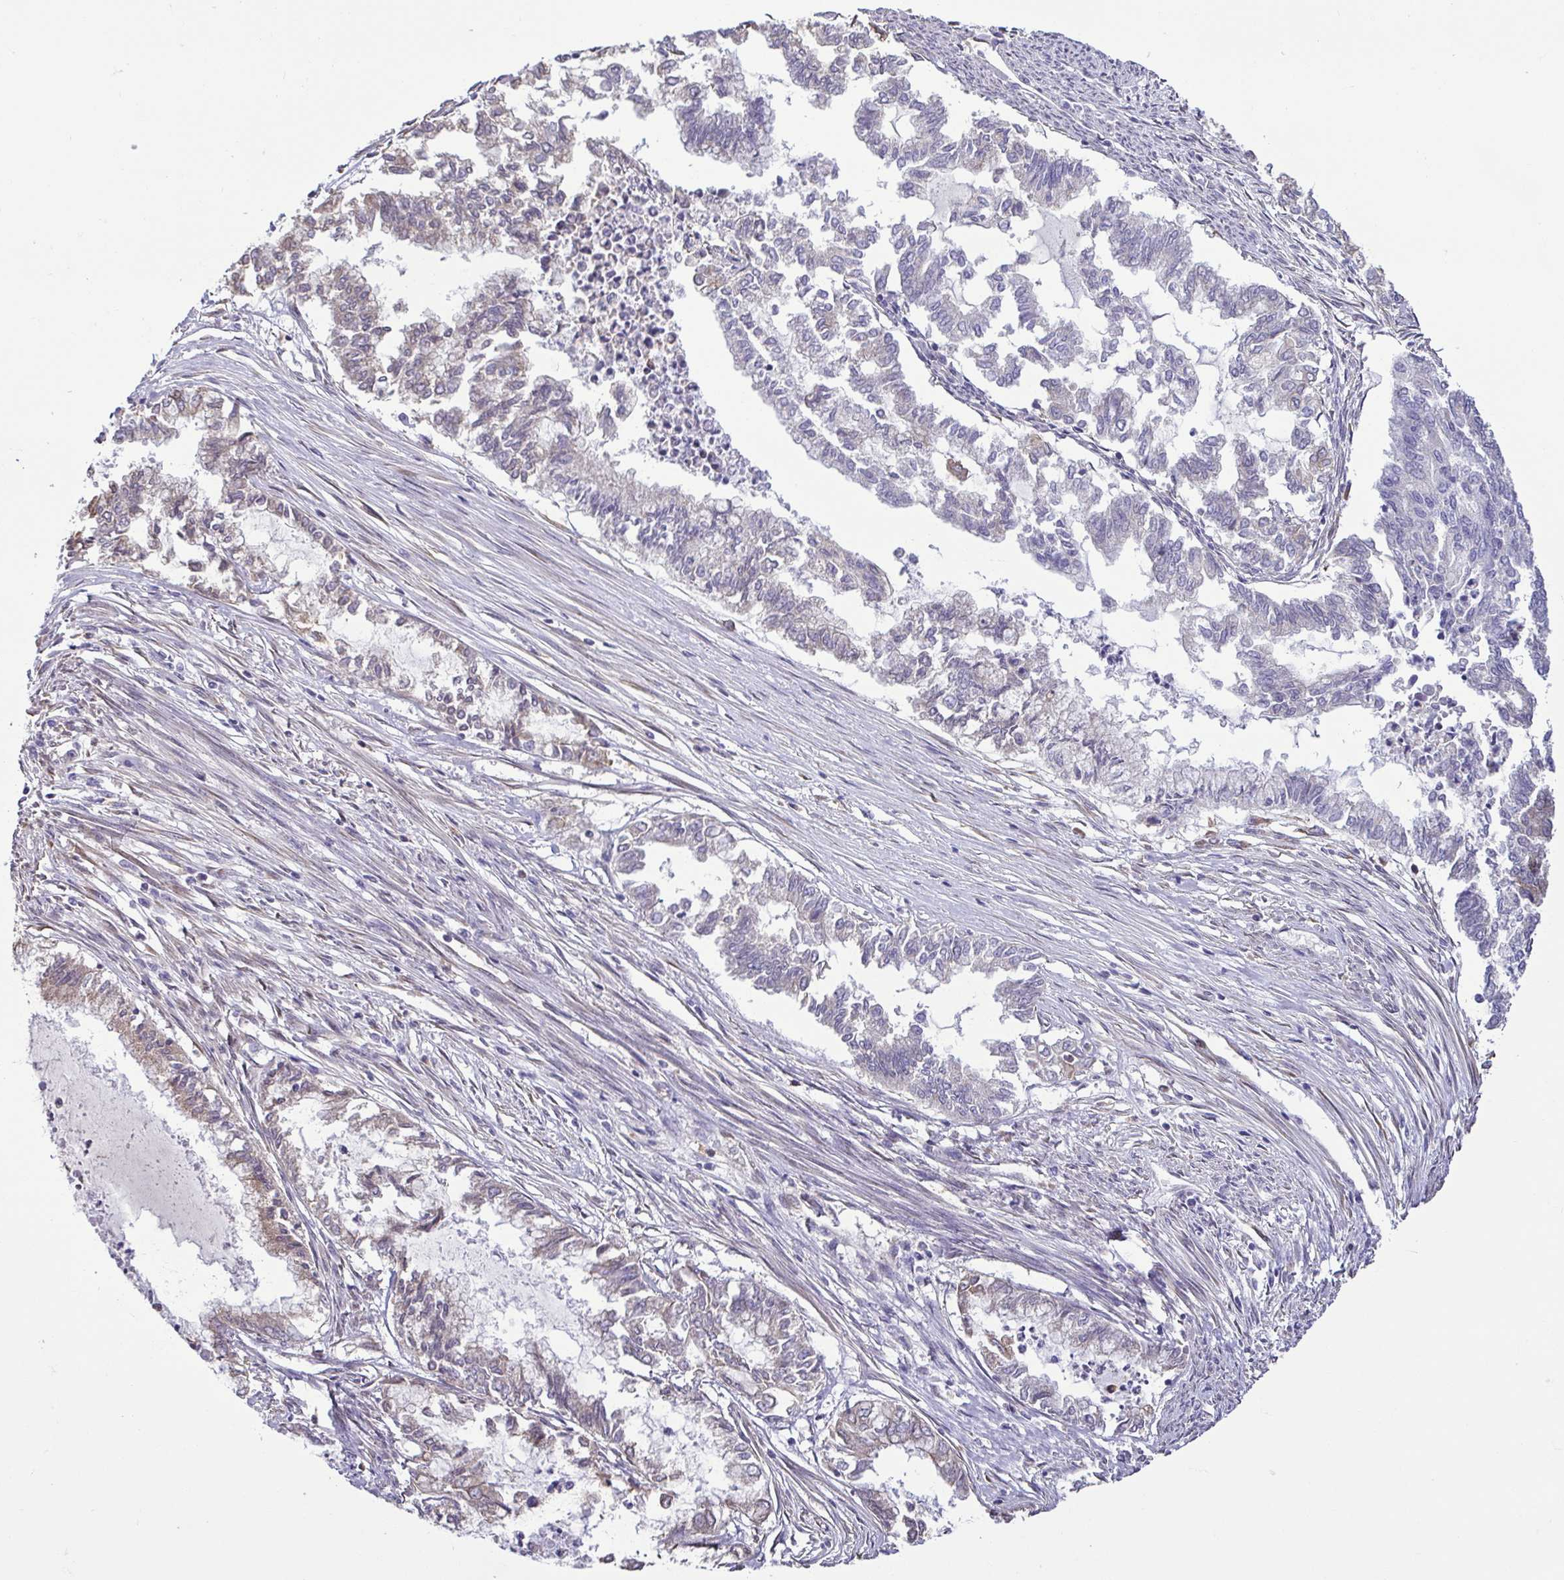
{"staining": {"intensity": "weak", "quantity": "<25%", "location": "cytoplasmic/membranous"}, "tissue": "endometrial cancer", "cell_type": "Tumor cells", "image_type": "cancer", "snomed": [{"axis": "morphology", "description": "Adenocarcinoma, NOS"}, {"axis": "topography", "description": "Endometrium"}], "caption": "The immunohistochemistry (IHC) image has no significant expression in tumor cells of endometrial cancer tissue.", "gene": "MYL10", "patient": {"sex": "female", "age": 79}}